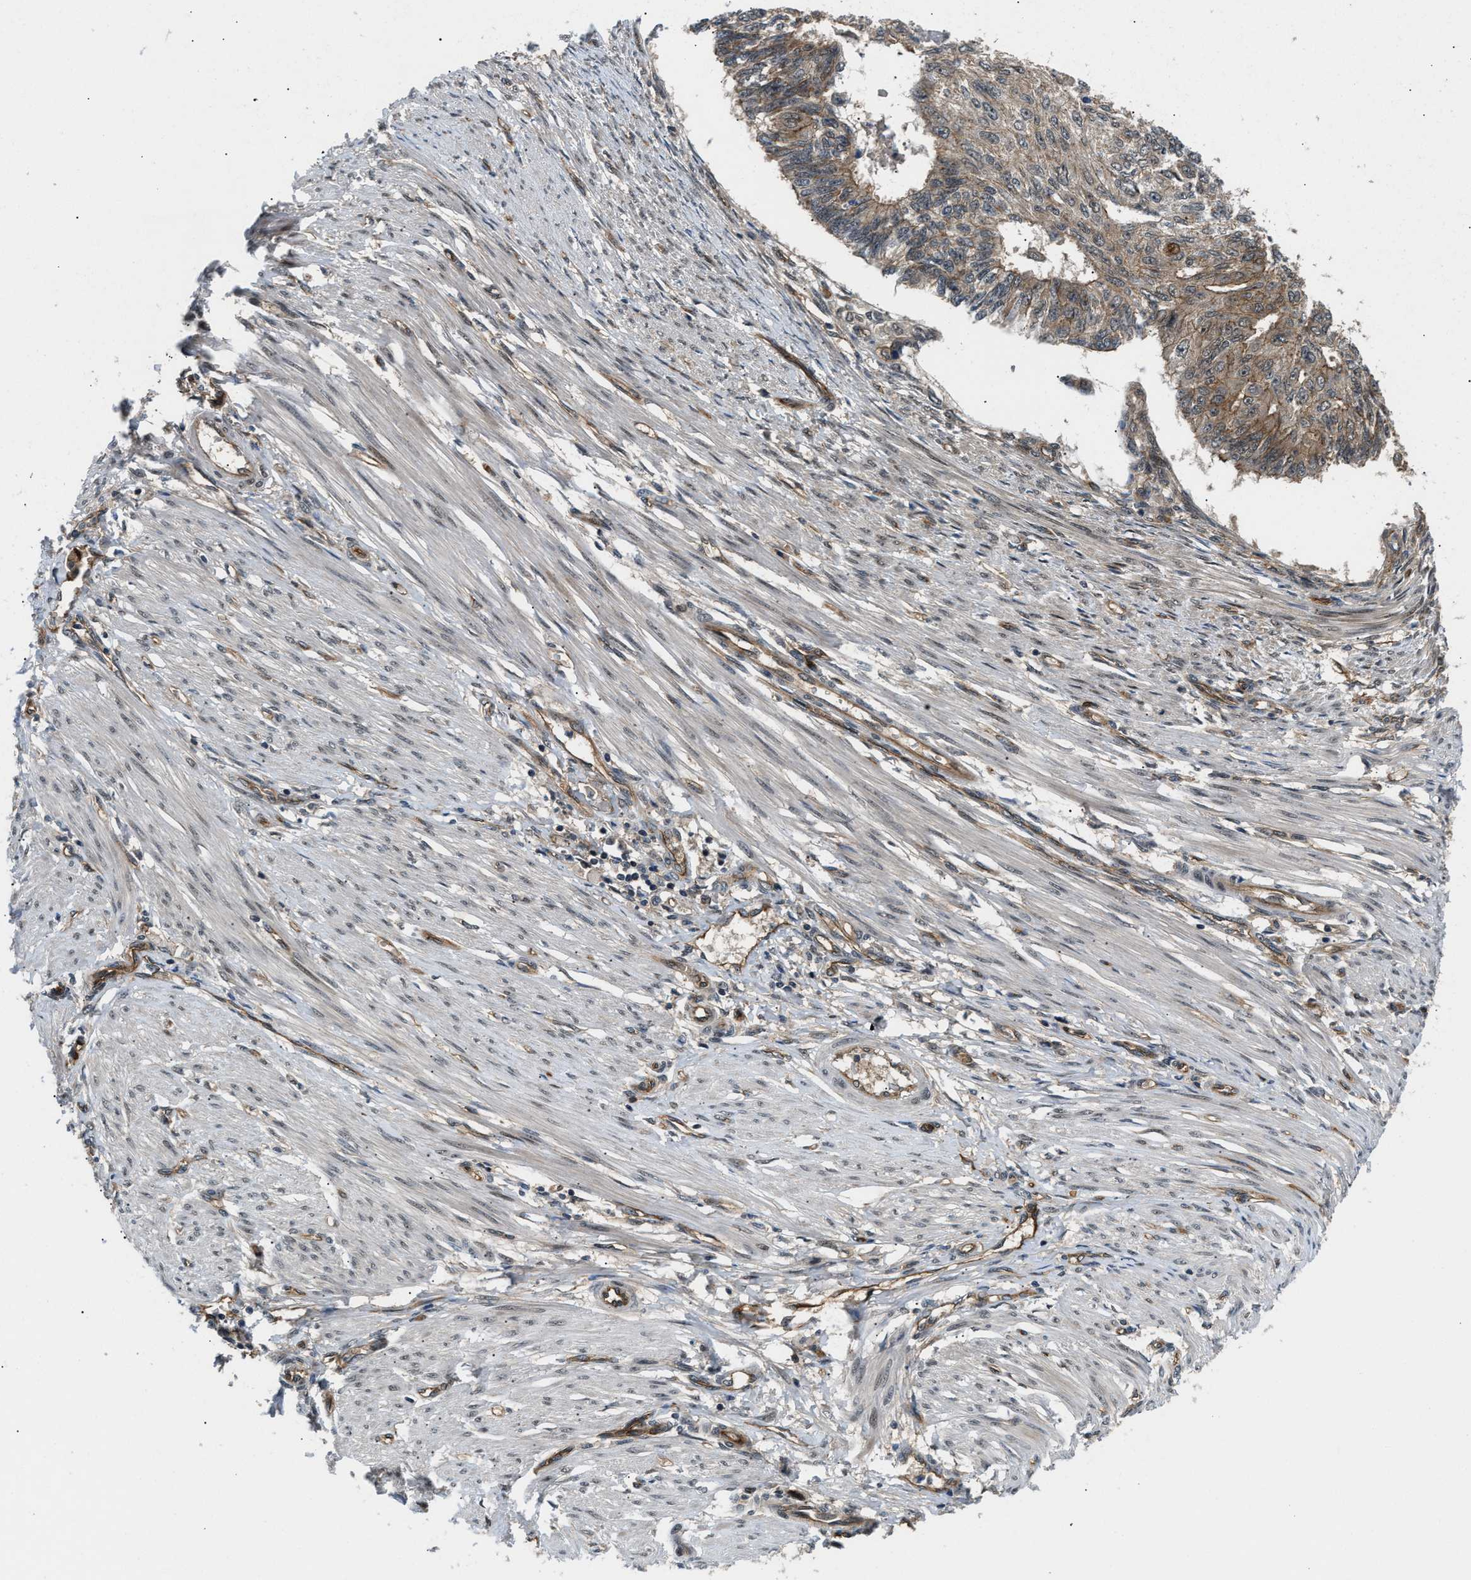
{"staining": {"intensity": "weak", "quantity": "25%-75%", "location": "cytoplasmic/membranous"}, "tissue": "endometrial cancer", "cell_type": "Tumor cells", "image_type": "cancer", "snomed": [{"axis": "morphology", "description": "Adenocarcinoma, NOS"}, {"axis": "topography", "description": "Endometrium"}], "caption": "Endometrial cancer (adenocarcinoma) stained for a protein (brown) reveals weak cytoplasmic/membranous positive positivity in about 25%-75% of tumor cells.", "gene": "COPS2", "patient": {"sex": "female", "age": 32}}